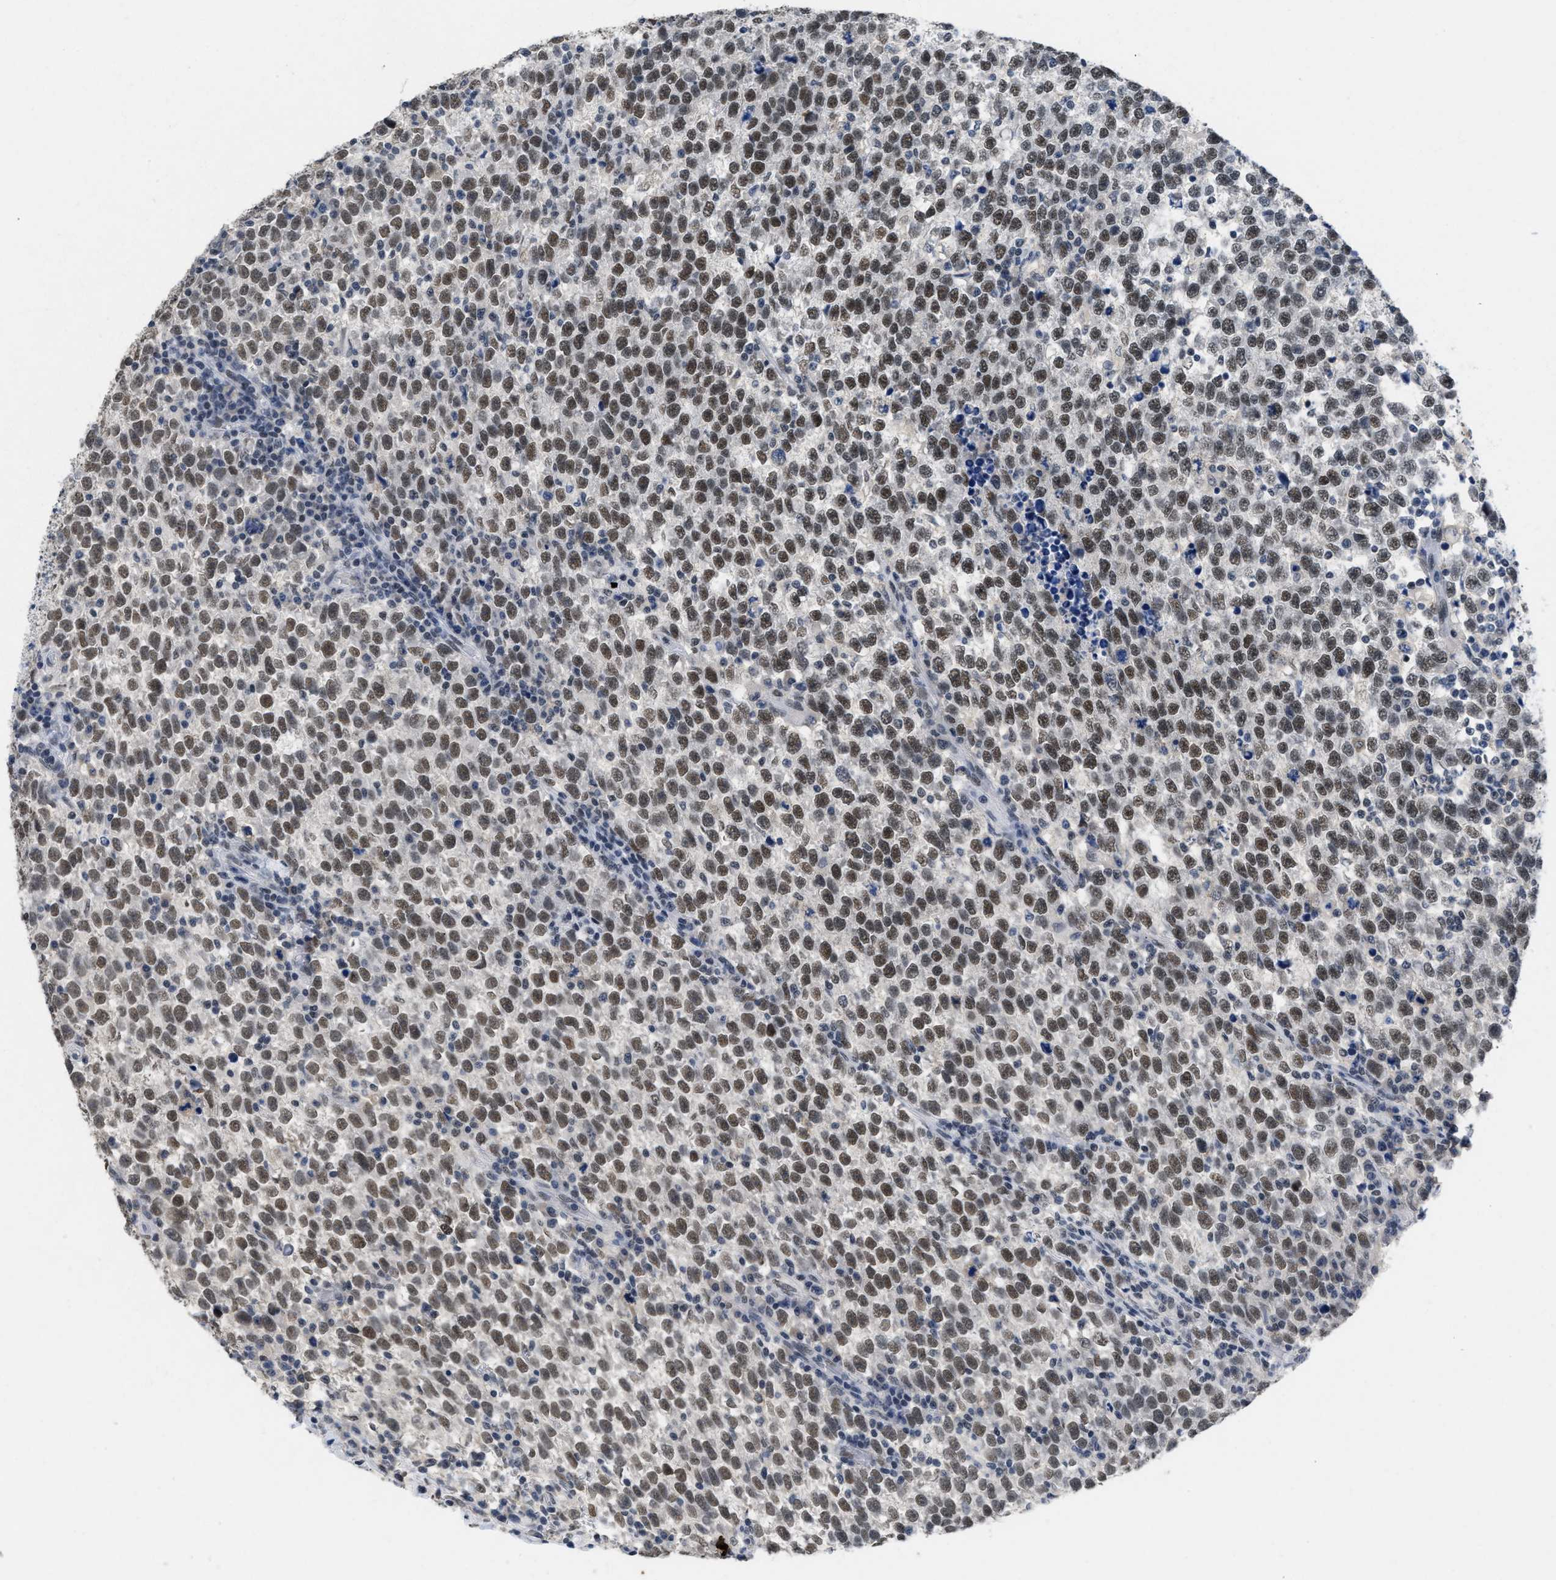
{"staining": {"intensity": "moderate", "quantity": ">75%", "location": "nuclear"}, "tissue": "testis cancer", "cell_type": "Tumor cells", "image_type": "cancer", "snomed": [{"axis": "morphology", "description": "Normal tissue, NOS"}, {"axis": "morphology", "description": "Seminoma, NOS"}, {"axis": "topography", "description": "Testis"}], "caption": "A high-resolution micrograph shows immunohistochemistry staining of seminoma (testis), which exhibits moderate nuclear expression in about >75% of tumor cells.", "gene": "GGNBP2", "patient": {"sex": "male", "age": 43}}